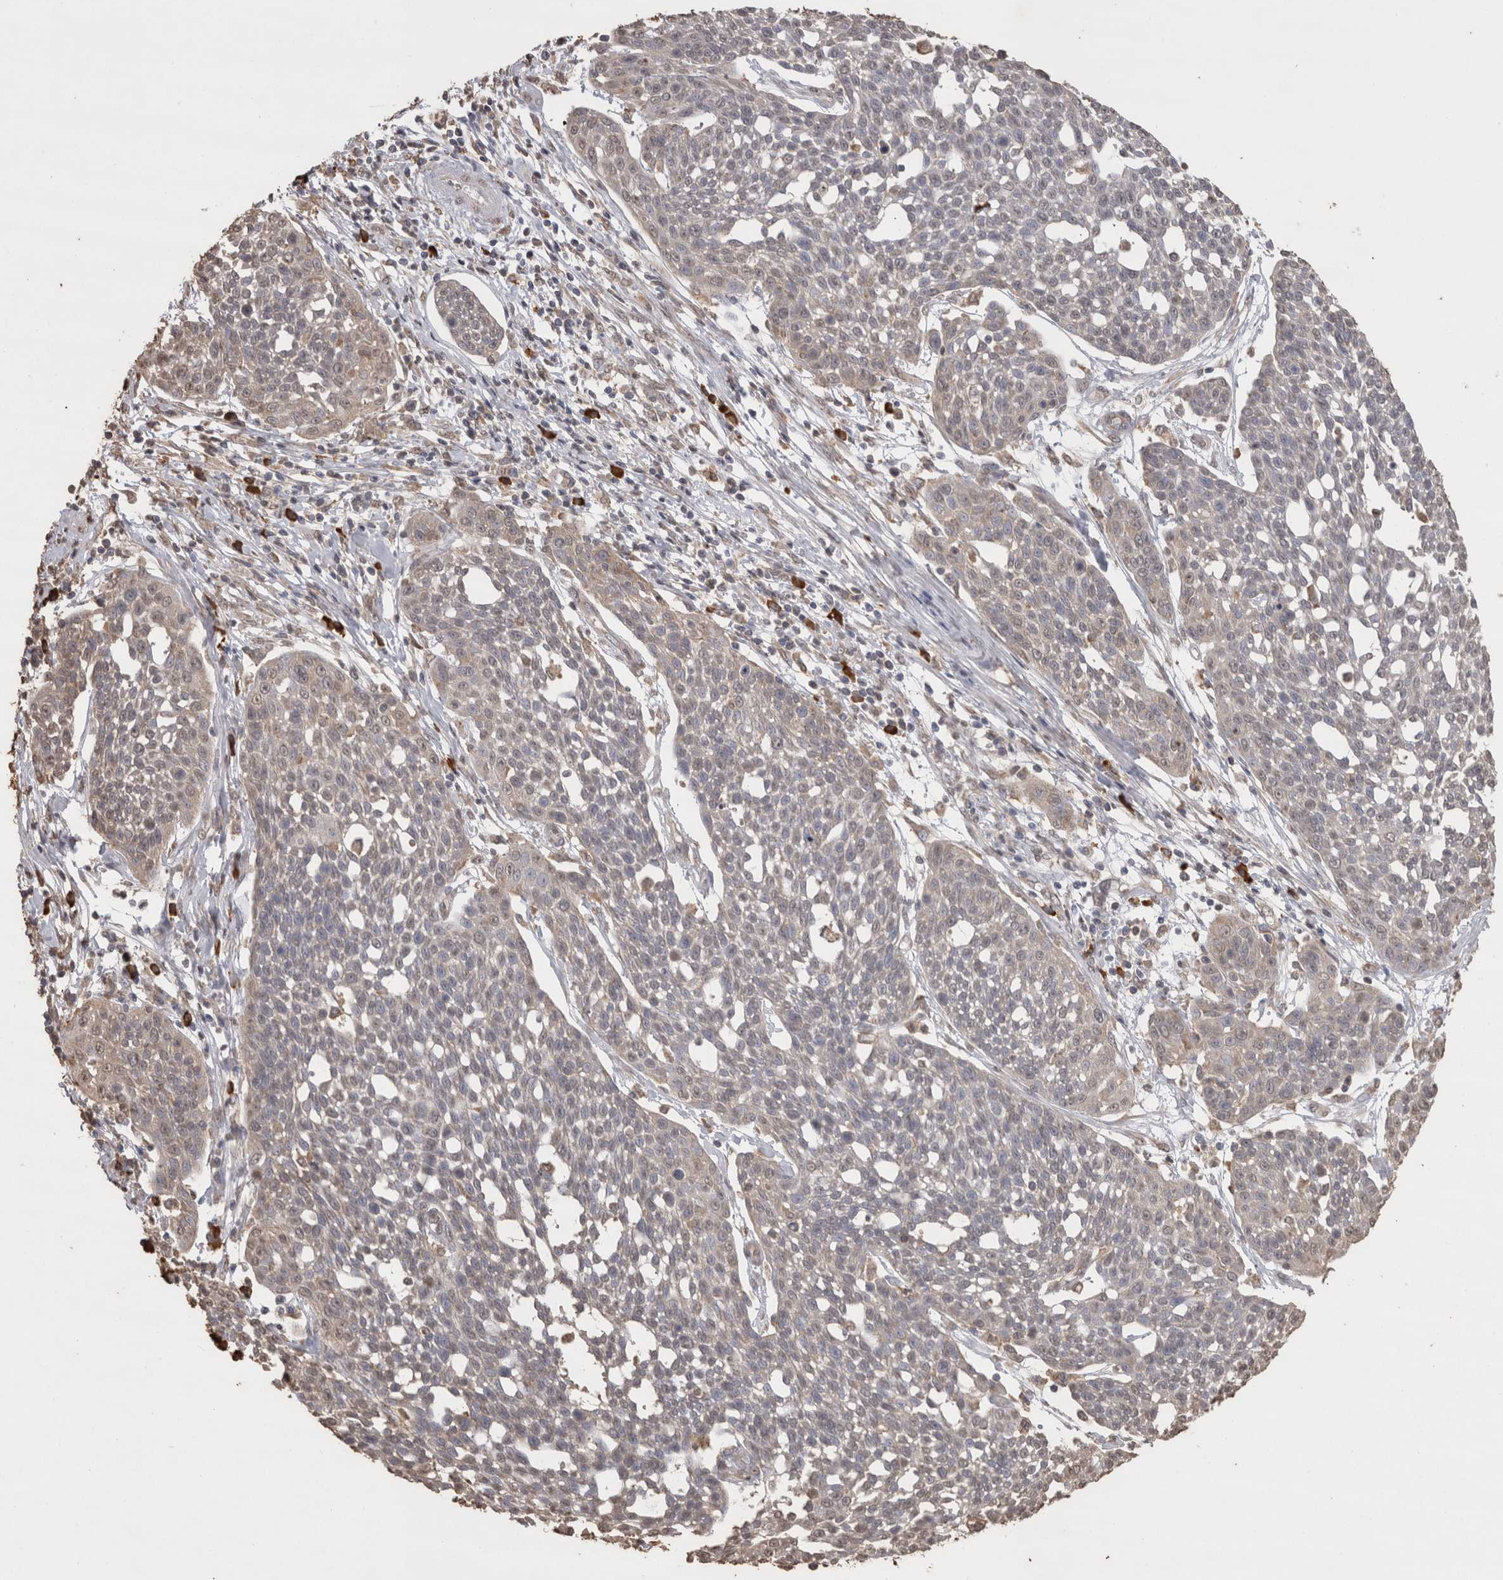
{"staining": {"intensity": "weak", "quantity": "<25%", "location": "cytoplasmic/membranous,nuclear"}, "tissue": "cervical cancer", "cell_type": "Tumor cells", "image_type": "cancer", "snomed": [{"axis": "morphology", "description": "Squamous cell carcinoma, NOS"}, {"axis": "topography", "description": "Cervix"}], "caption": "This is an IHC histopathology image of cervical cancer. There is no staining in tumor cells.", "gene": "CRELD2", "patient": {"sex": "female", "age": 34}}